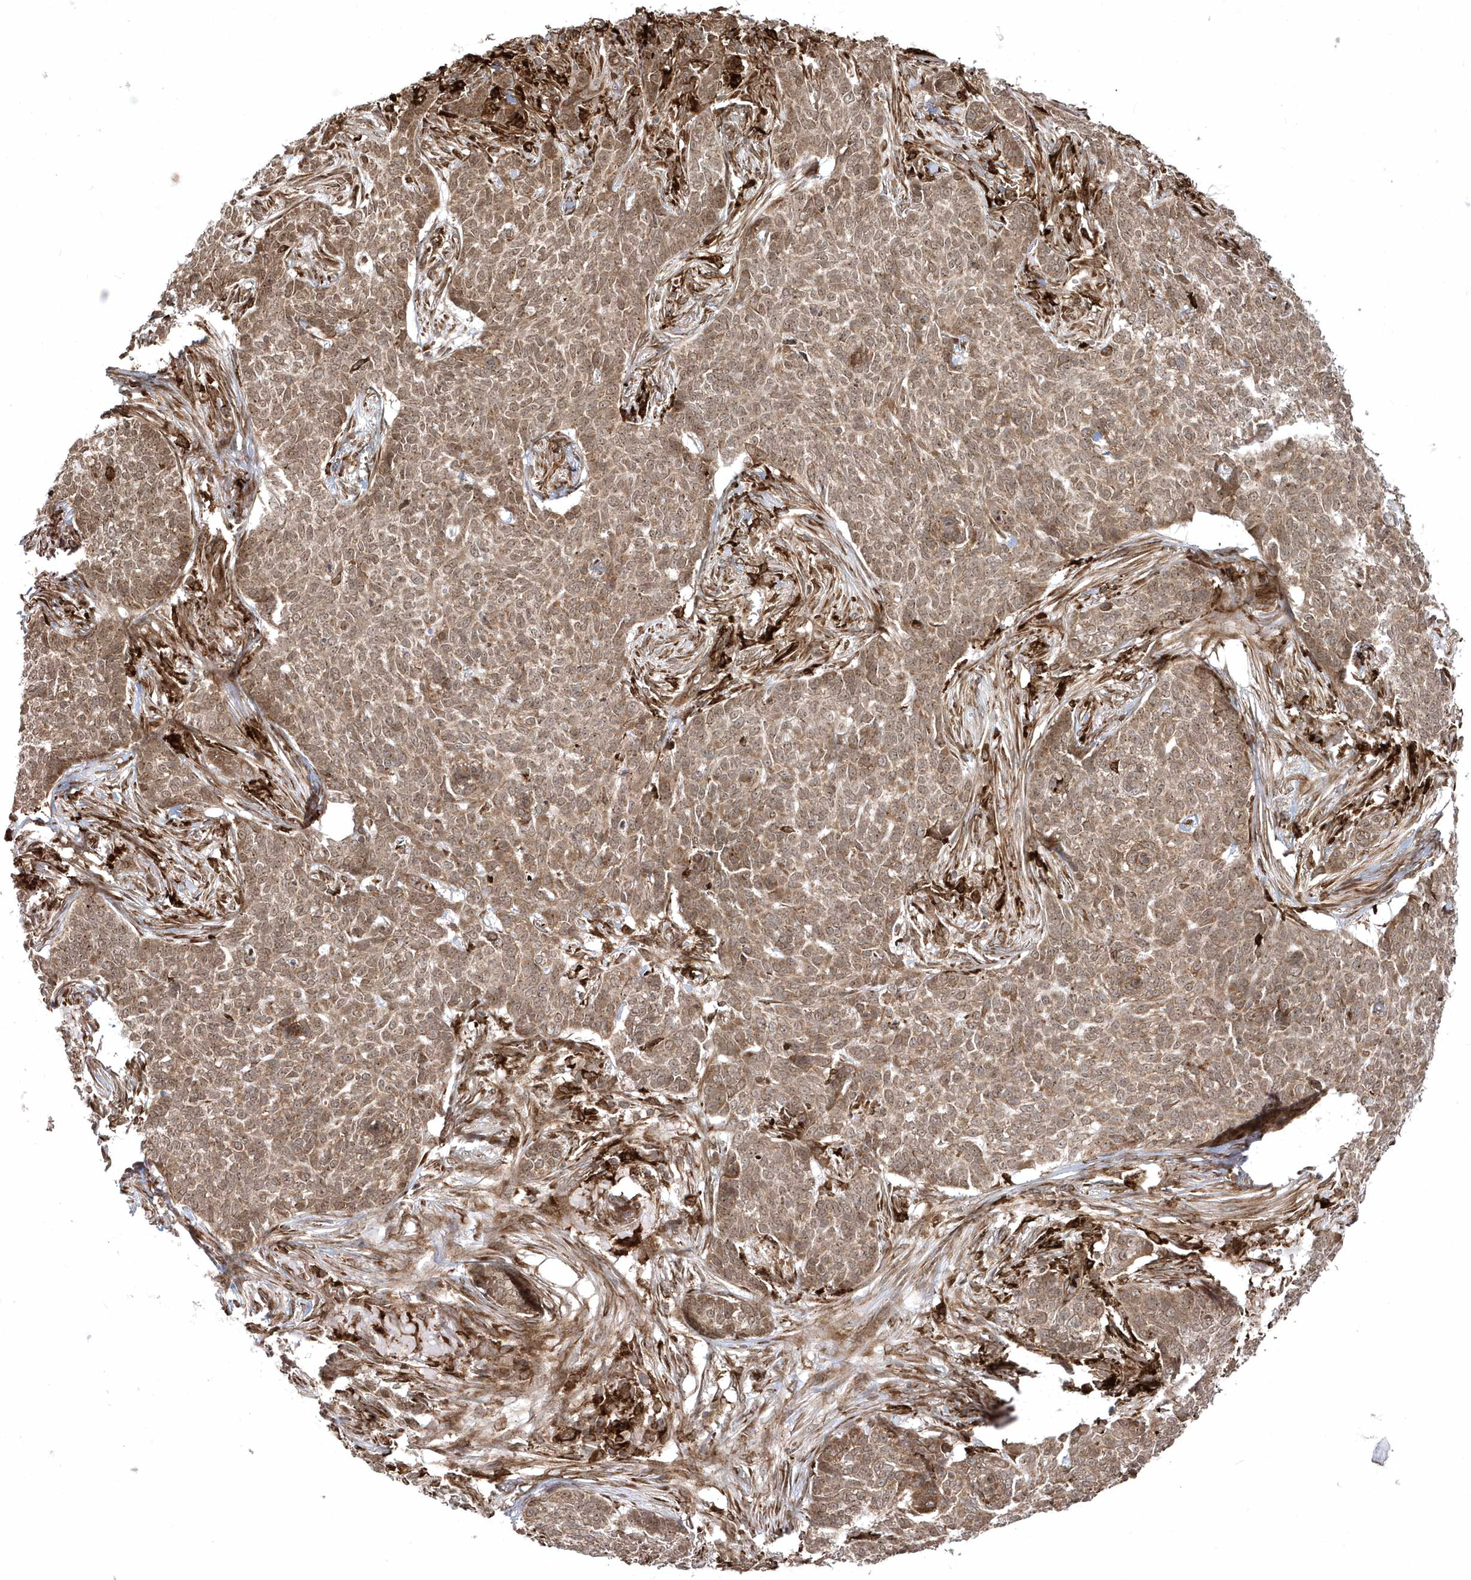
{"staining": {"intensity": "moderate", "quantity": ">75%", "location": "cytoplasmic/membranous,nuclear"}, "tissue": "skin cancer", "cell_type": "Tumor cells", "image_type": "cancer", "snomed": [{"axis": "morphology", "description": "Basal cell carcinoma"}, {"axis": "topography", "description": "Skin"}], "caption": "Human basal cell carcinoma (skin) stained with a protein marker reveals moderate staining in tumor cells.", "gene": "EPC2", "patient": {"sex": "male", "age": 85}}